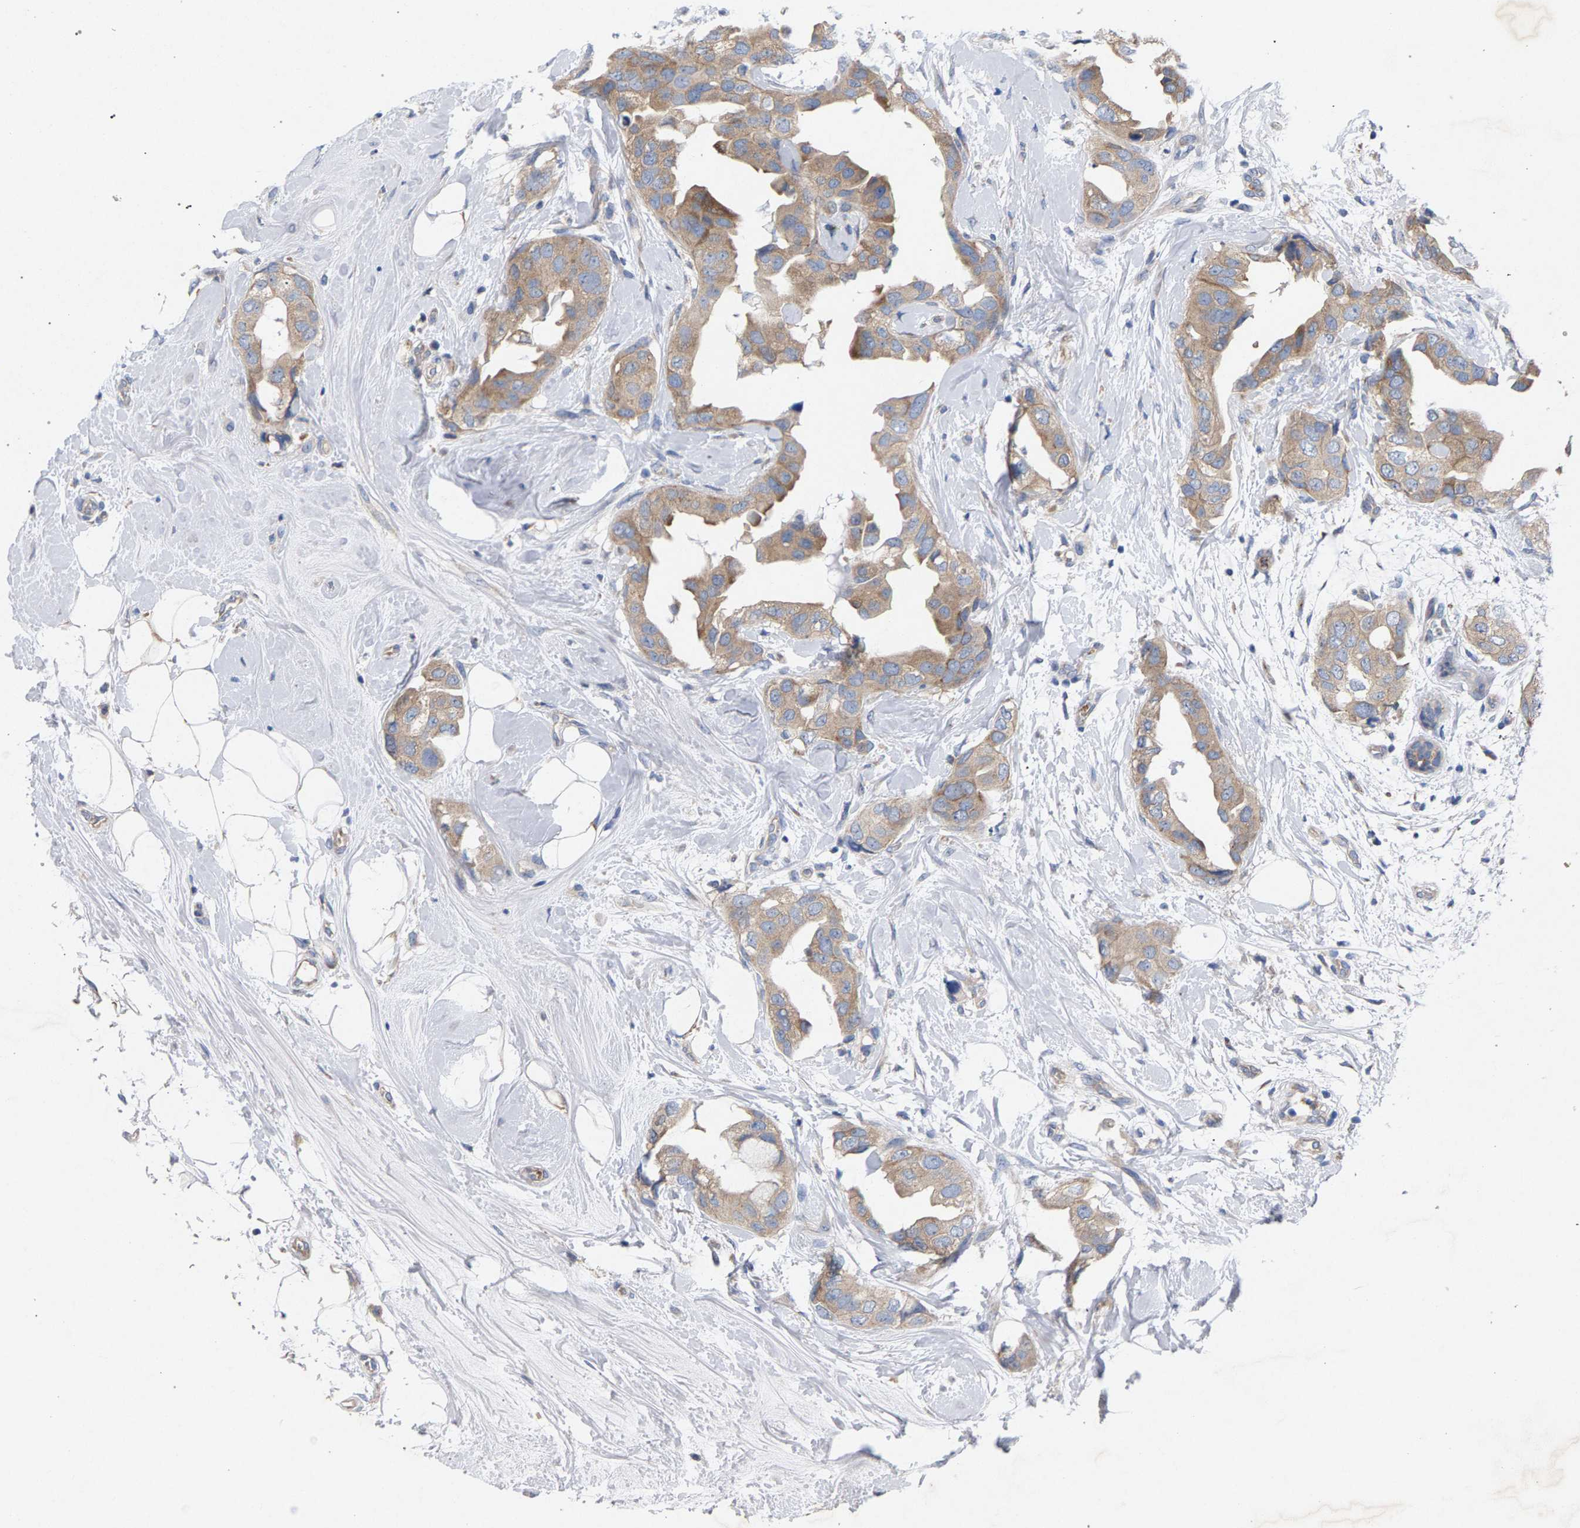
{"staining": {"intensity": "weak", "quantity": ">75%", "location": "cytoplasmic/membranous"}, "tissue": "breast cancer", "cell_type": "Tumor cells", "image_type": "cancer", "snomed": [{"axis": "morphology", "description": "Duct carcinoma"}, {"axis": "topography", "description": "Breast"}], "caption": "Breast cancer stained with DAB immunohistochemistry demonstrates low levels of weak cytoplasmic/membranous positivity in about >75% of tumor cells.", "gene": "MAMDC2", "patient": {"sex": "female", "age": 40}}